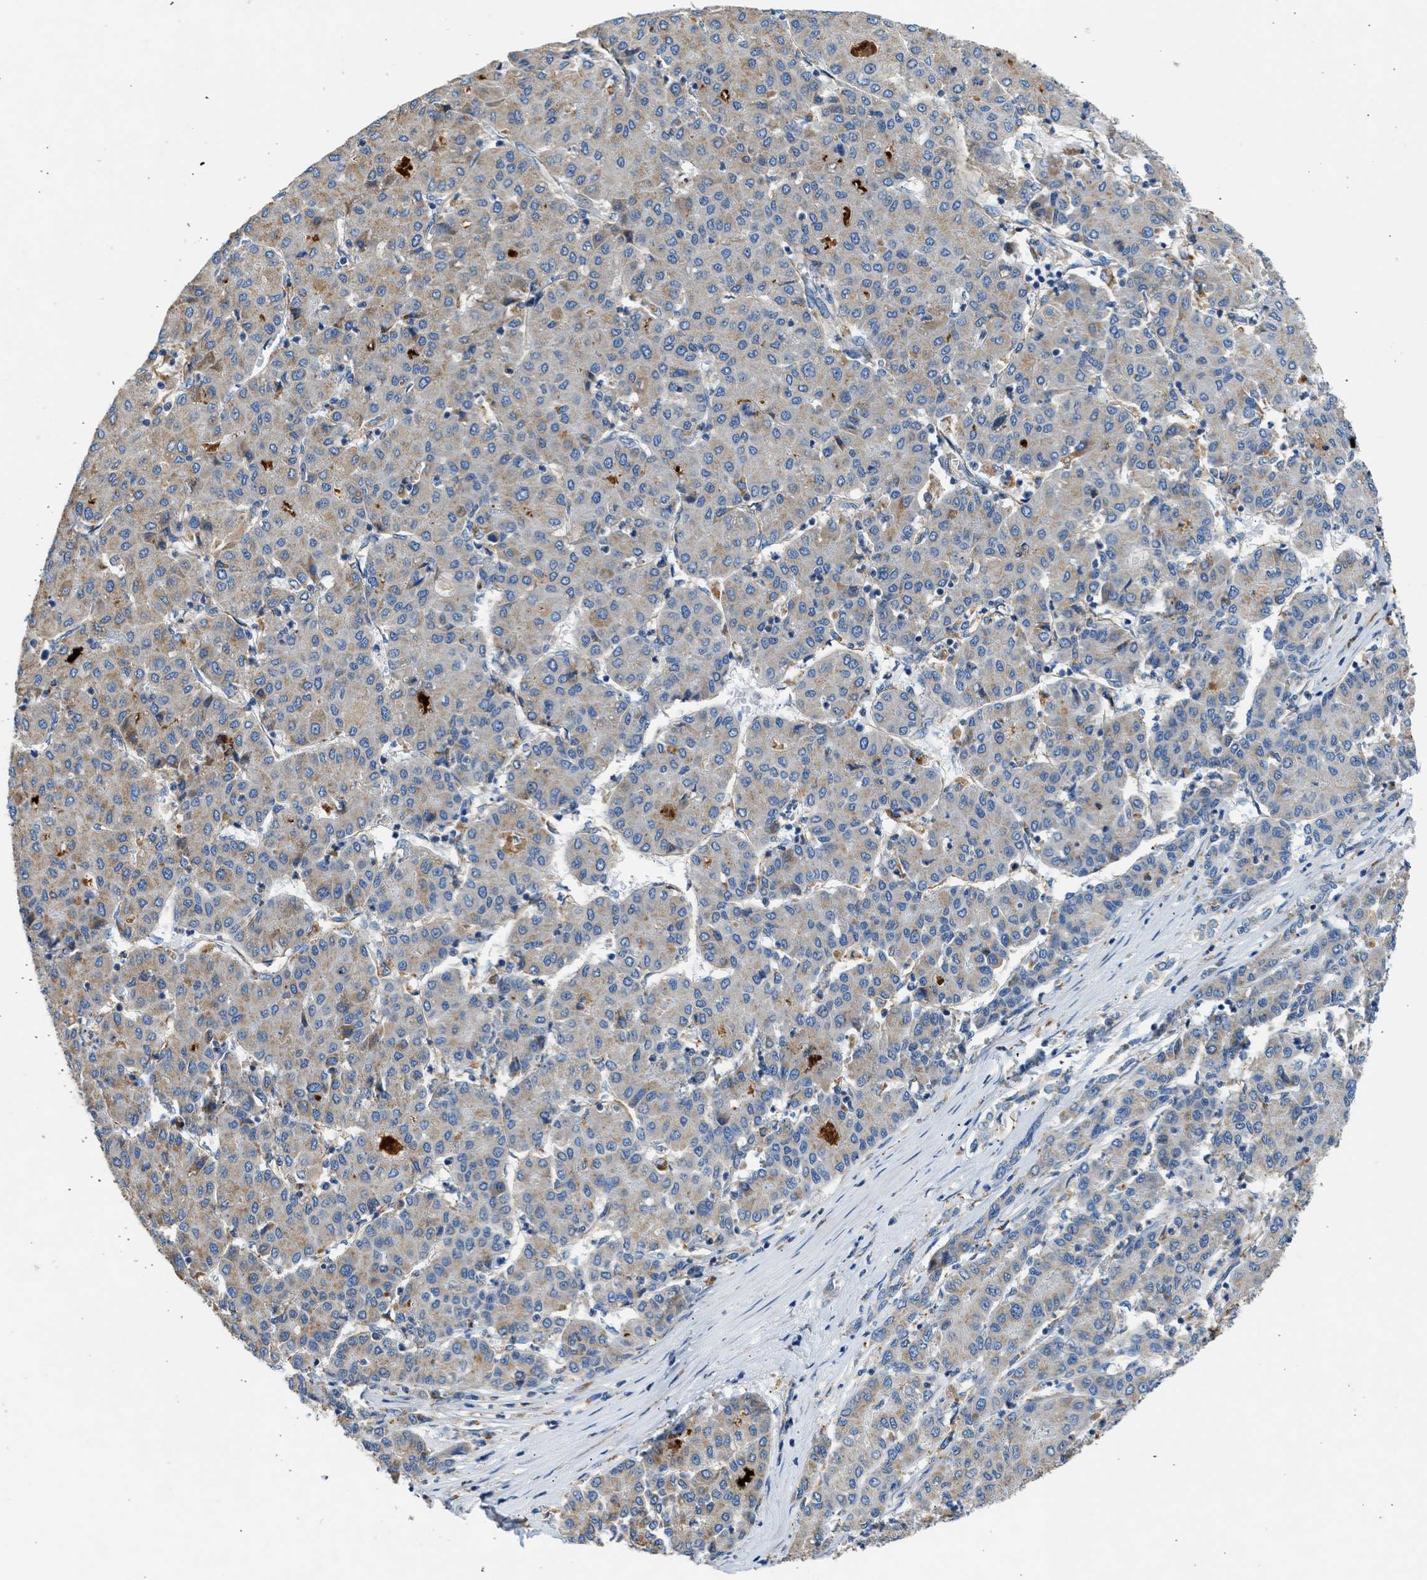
{"staining": {"intensity": "weak", "quantity": "25%-75%", "location": "cytoplasmic/membranous"}, "tissue": "liver cancer", "cell_type": "Tumor cells", "image_type": "cancer", "snomed": [{"axis": "morphology", "description": "Carcinoma, Hepatocellular, NOS"}, {"axis": "topography", "description": "Liver"}], "caption": "Protein expression analysis of human hepatocellular carcinoma (liver) reveals weak cytoplasmic/membranous positivity in about 25%-75% of tumor cells.", "gene": "ULK4", "patient": {"sex": "male", "age": 65}}